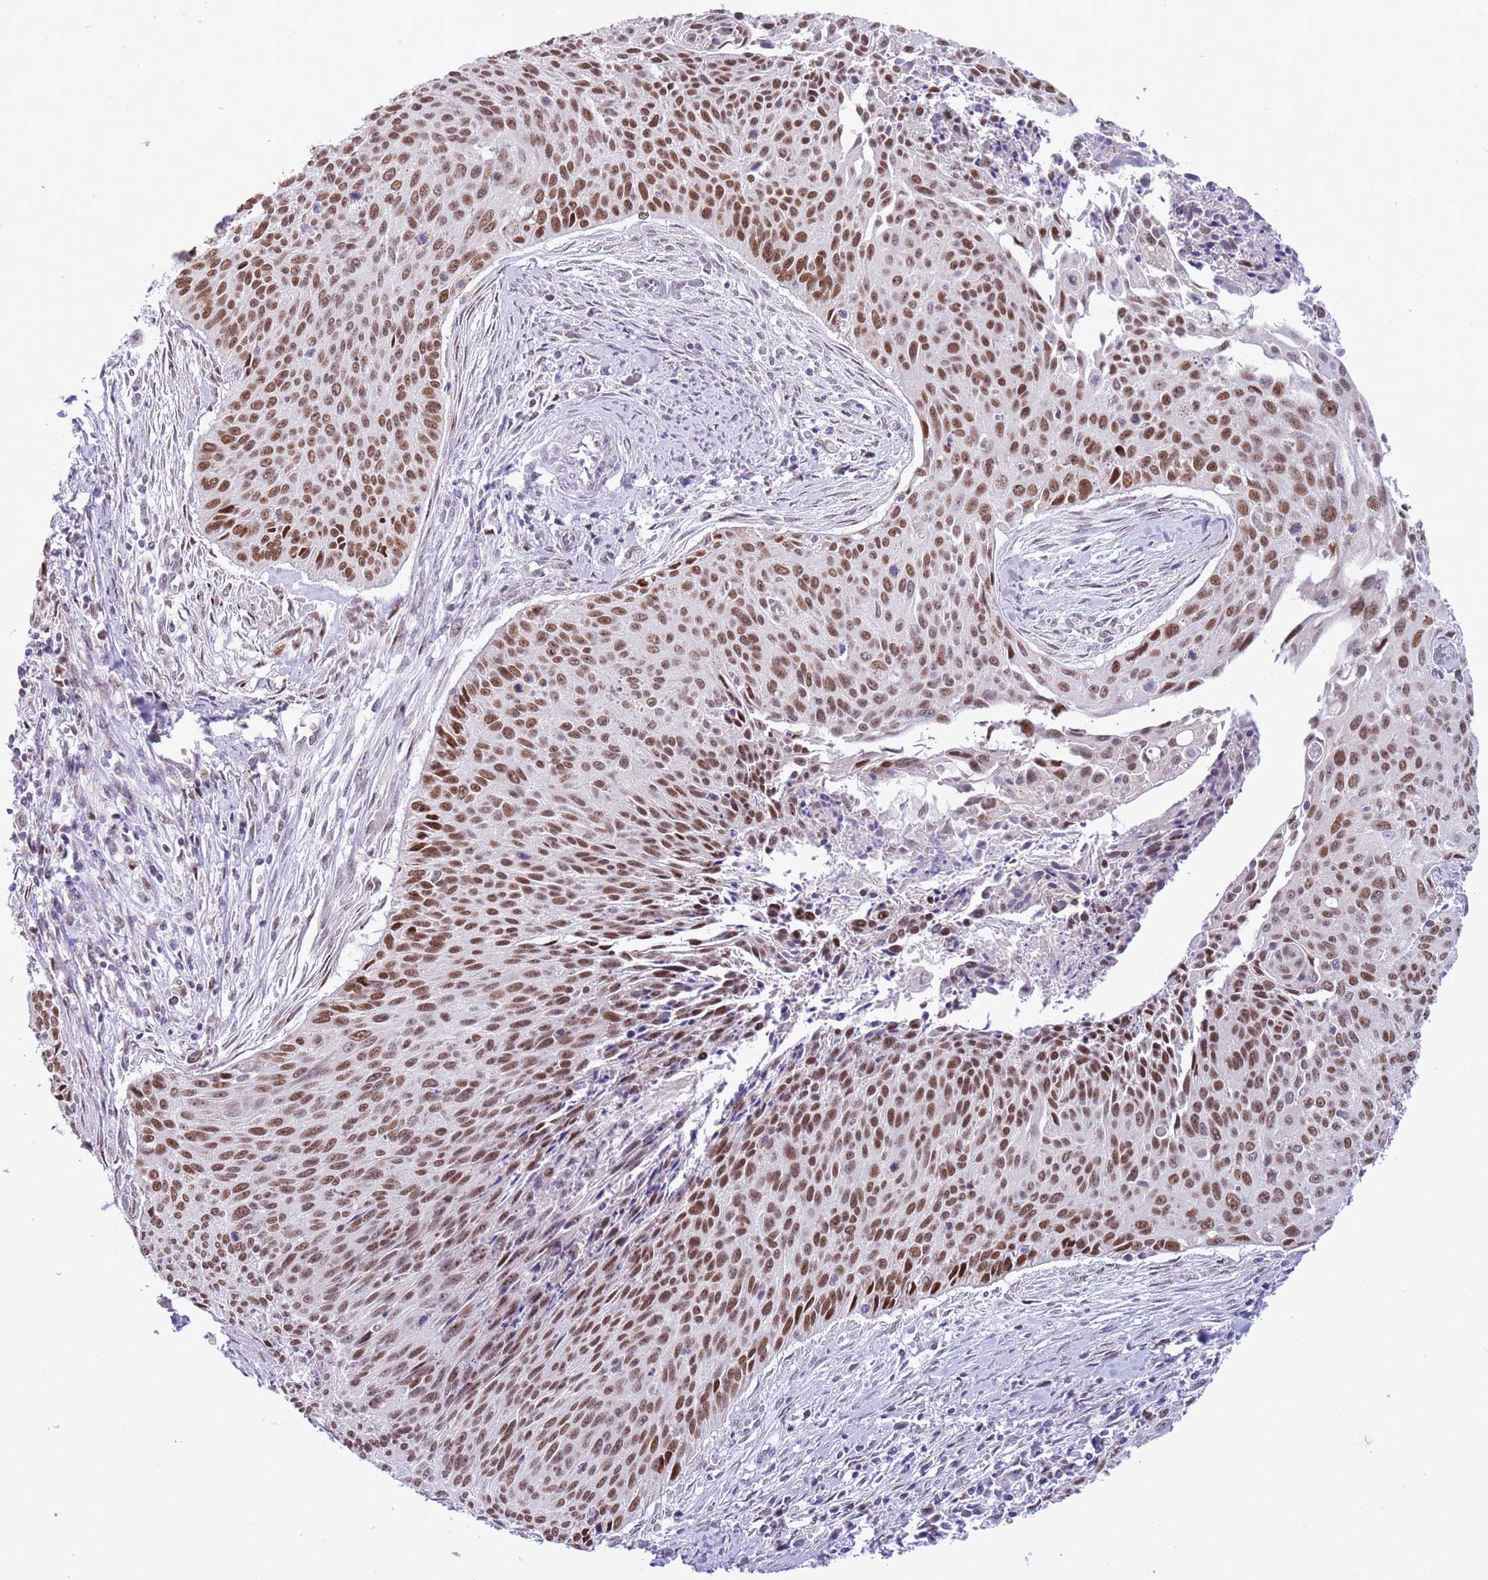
{"staining": {"intensity": "moderate", "quantity": ">75%", "location": "nuclear"}, "tissue": "cervical cancer", "cell_type": "Tumor cells", "image_type": "cancer", "snomed": [{"axis": "morphology", "description": "Squamous cell carcinoma, NOS"}, {"axis": "topography", "description": "Cervix"}], "caption": "High-magnification brightfield microscopy of squamous cell carcinoma (cervical) stained with DAB (brown) and counterstained with hematoxylin (blue). tumor cells exhibit moderate nuclear positivity is identified in about>75% of cells. Immunohistochemistry stains the protein in brown and the nuclei are stained blue.", "gene": "ZNF576", "patient": {"sex": "female", "age": 55}}